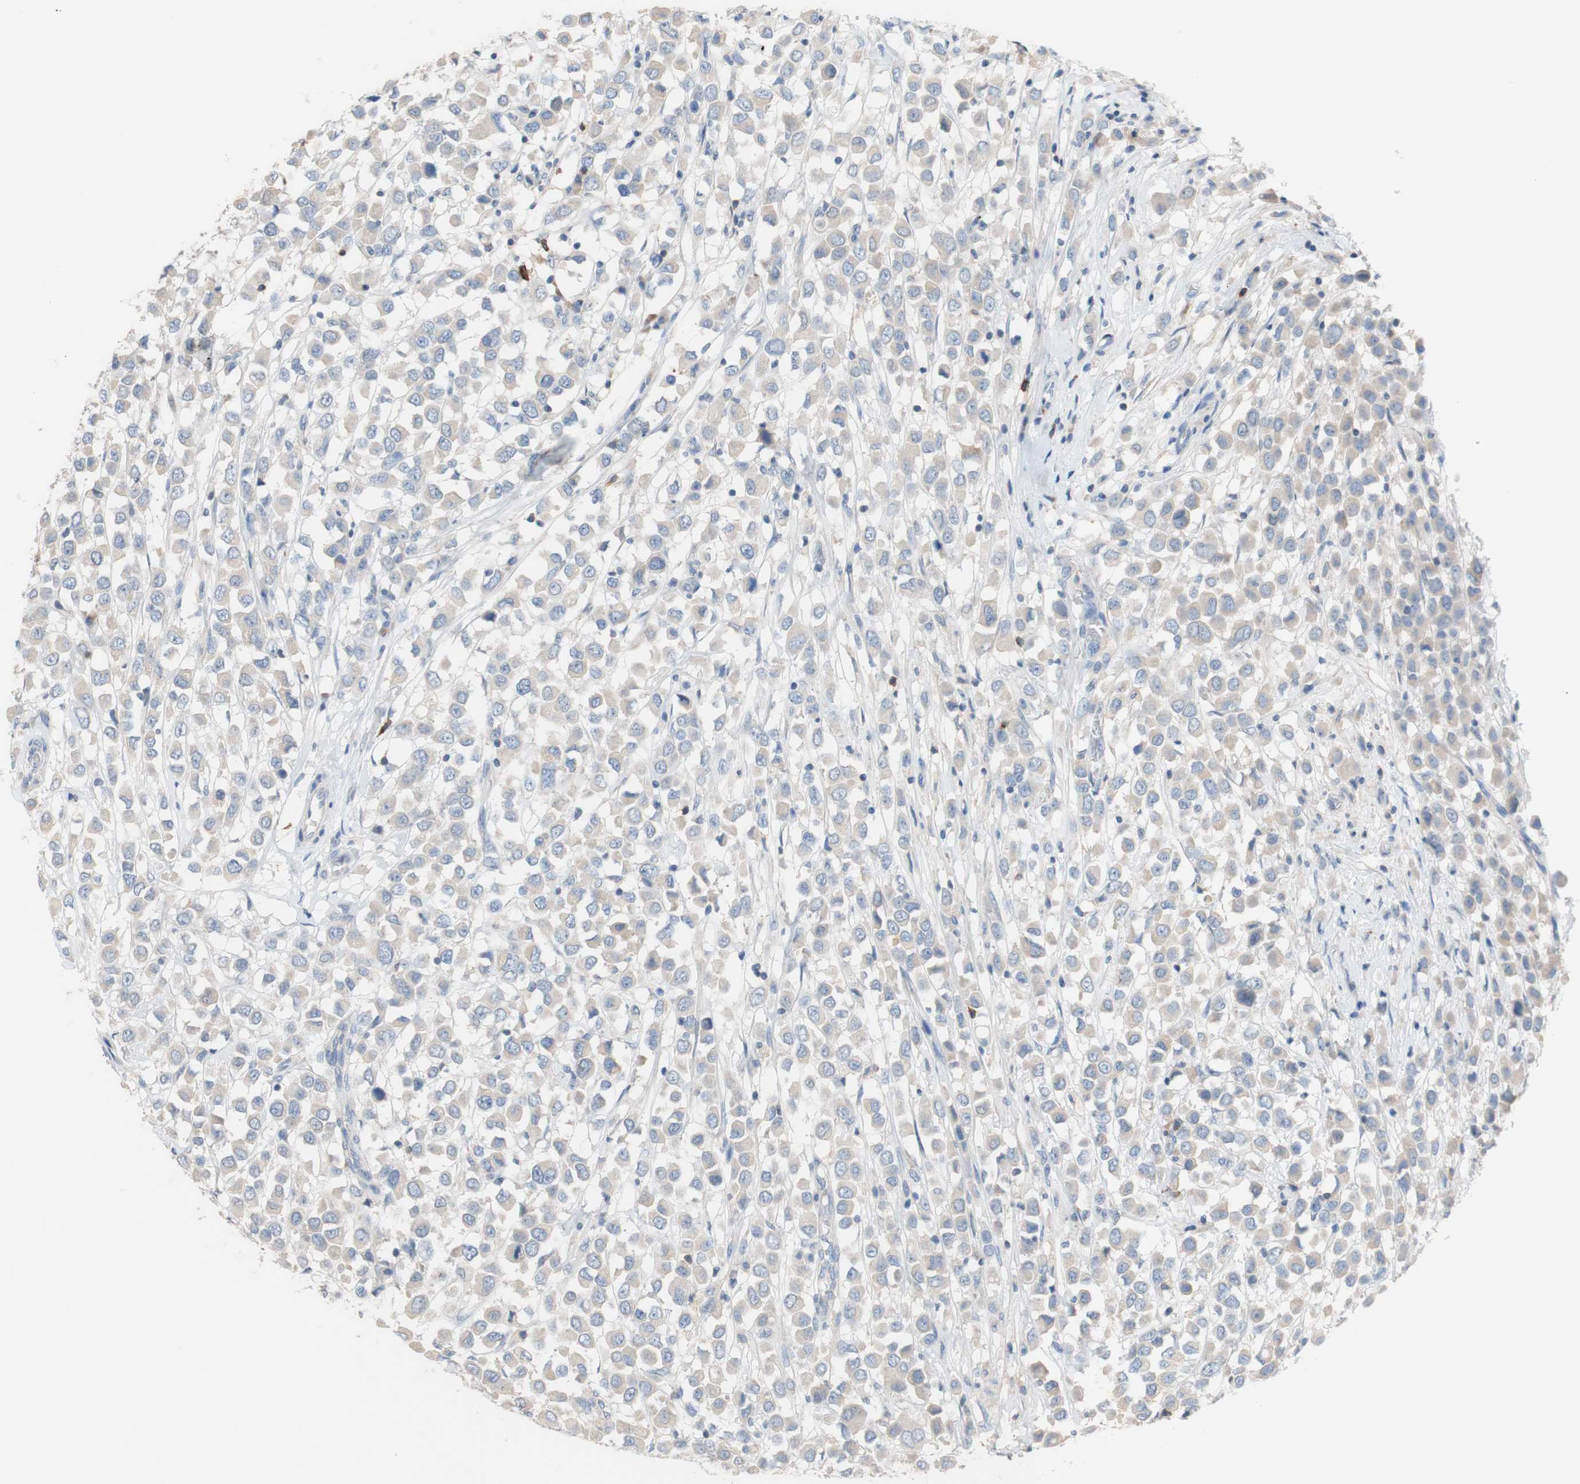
{"staining": {"intensity": "weak", "quantity": ">75%", "location": "cytoplasmic/membranous"}, "tissue": "breast cancer", "cell_type": "Tumor cells", "image_type": "cancer", "snomed": [{"axis": "morphology", "description": "Duct carcinoma"}, {"axis": "topography", "description": "Breast"}], "caption": "Brown immunohistochemical staining in human breast infiltrating ductal carcinoma displays weak cytoplasmic/membranous positivity in about >75% of tumor cells. (brown staining indicates protein expression, while blue staining denotes nuclei).", "gene": "PACSIN1", "patient": {"sex": "female", "age": 61}}